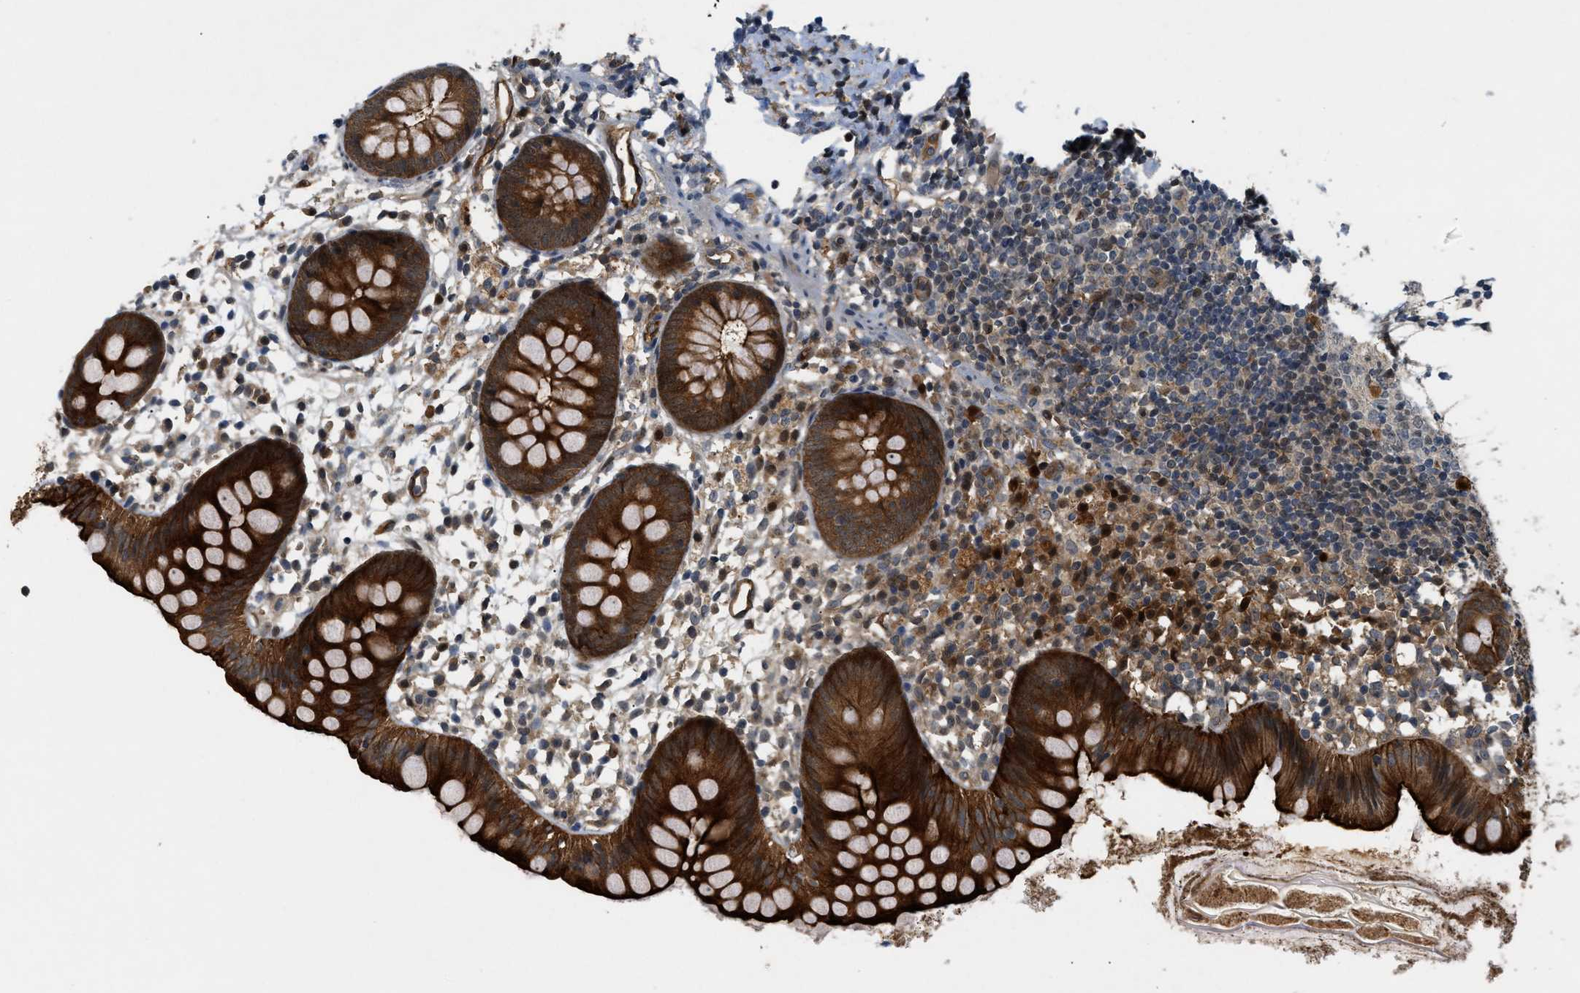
{"staining": {"intensity": "strong", "quantity": ">75%", "location": "cytoplasmic/membranous"}, "tissue": "appendix", "cell_type": "Glandular cells", "image_type": "normal", "snomed": [{"axis": "morphology", "description": "Normal tissue, NOS"}, {"axis": "topography", "description": "Appendix"}], "caption": "Immunohistochemical staining of unremarkable appendix shows high levels of strong cytoplasmic/membranous expression in approximately >75% of glandular cells.", "gene": "TRAK2", "patient": {"sex": "female", "age": 20}}